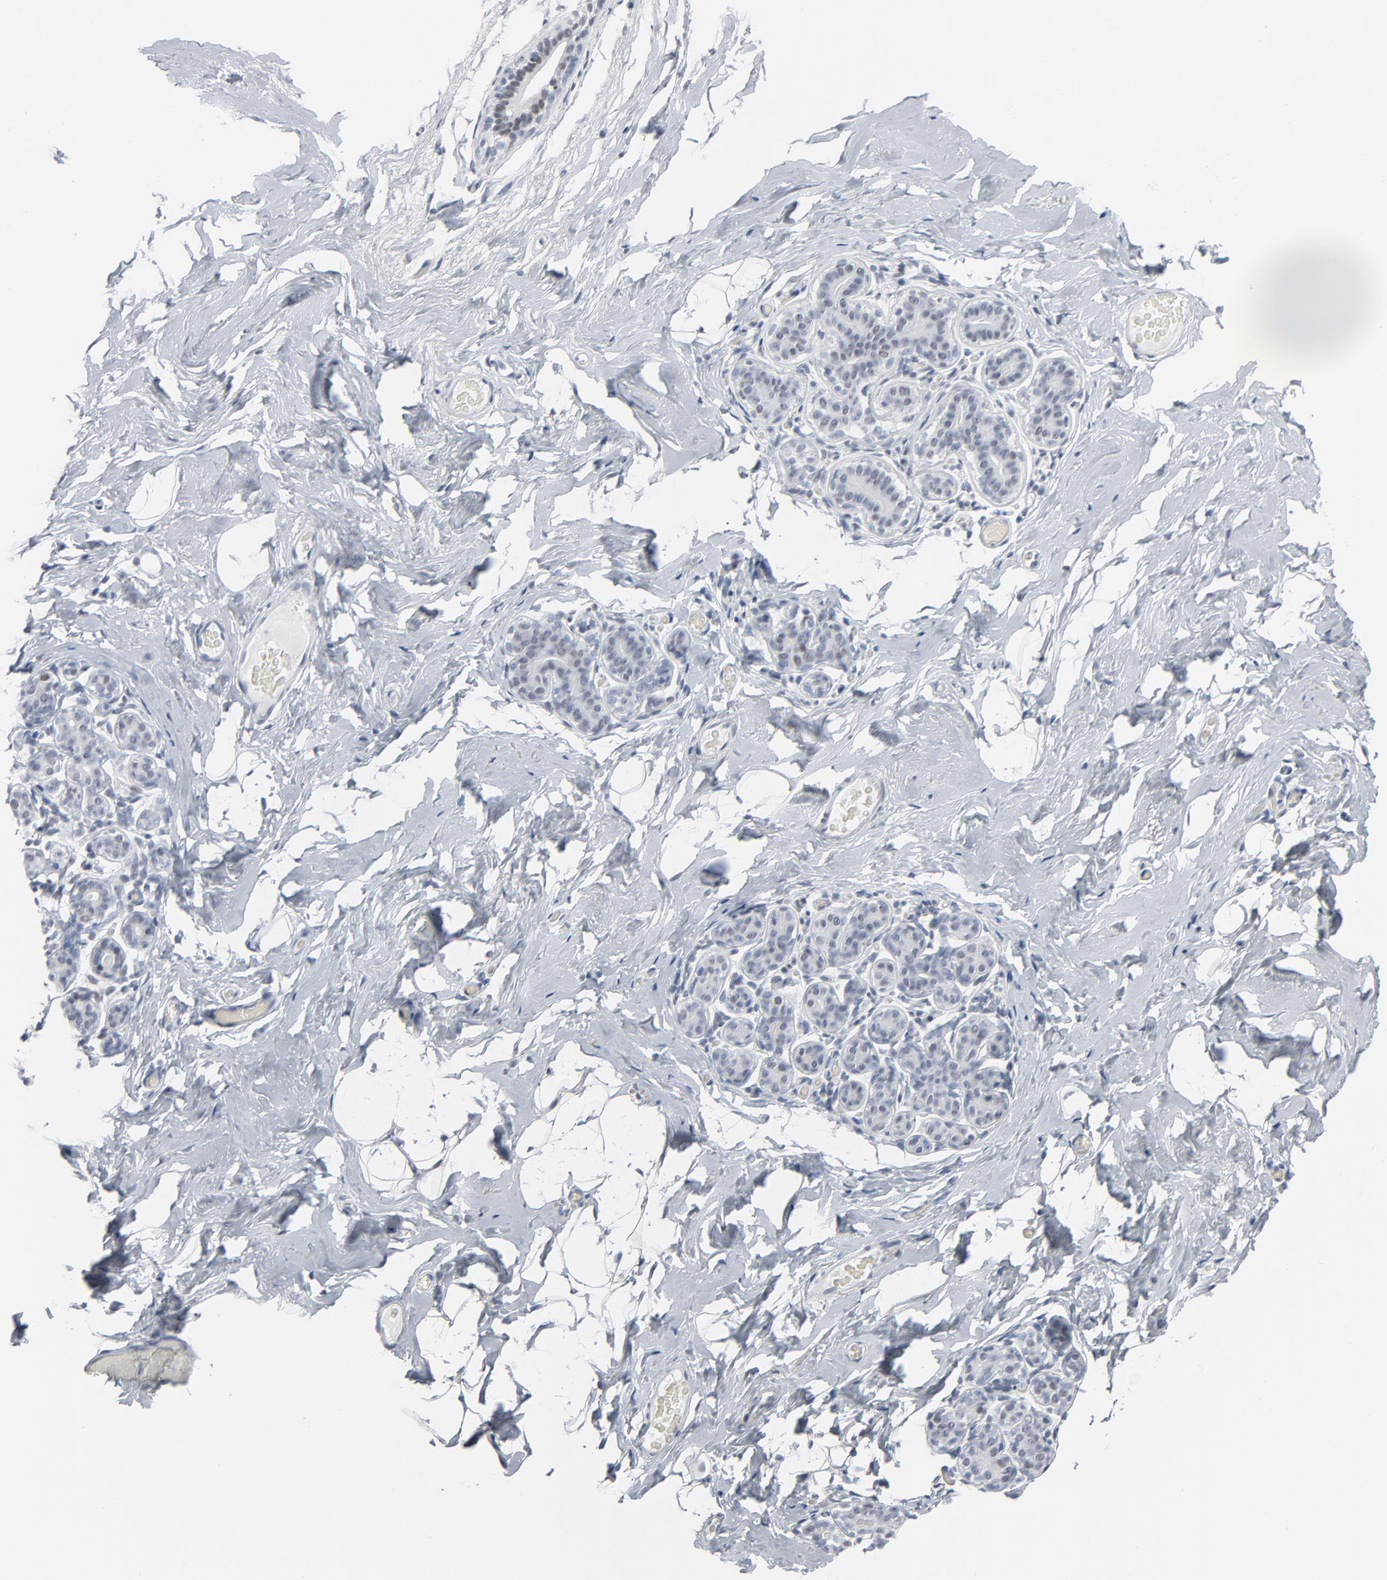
{"staining": {"intensity": "negative", "quantity": "none", "location": "none"}, "tissue": "breast", "cell_type": "Adipocytes", "image_type": "normal", "snomed": [{"axis": "morphology", "description": "Normal tissue, NOS"}, {"axis": "topography", "description": "Breast"}, {"axis": "topography", "description": "Soft tissue"}], "caption": "DAB (3,3'-diaminobenzidine) immunohistochemical staining of benign human breast reveals no significant expression in adipocytes.", "gene": "SIRT1", "patient": {"sex": "female", "age": 75}}